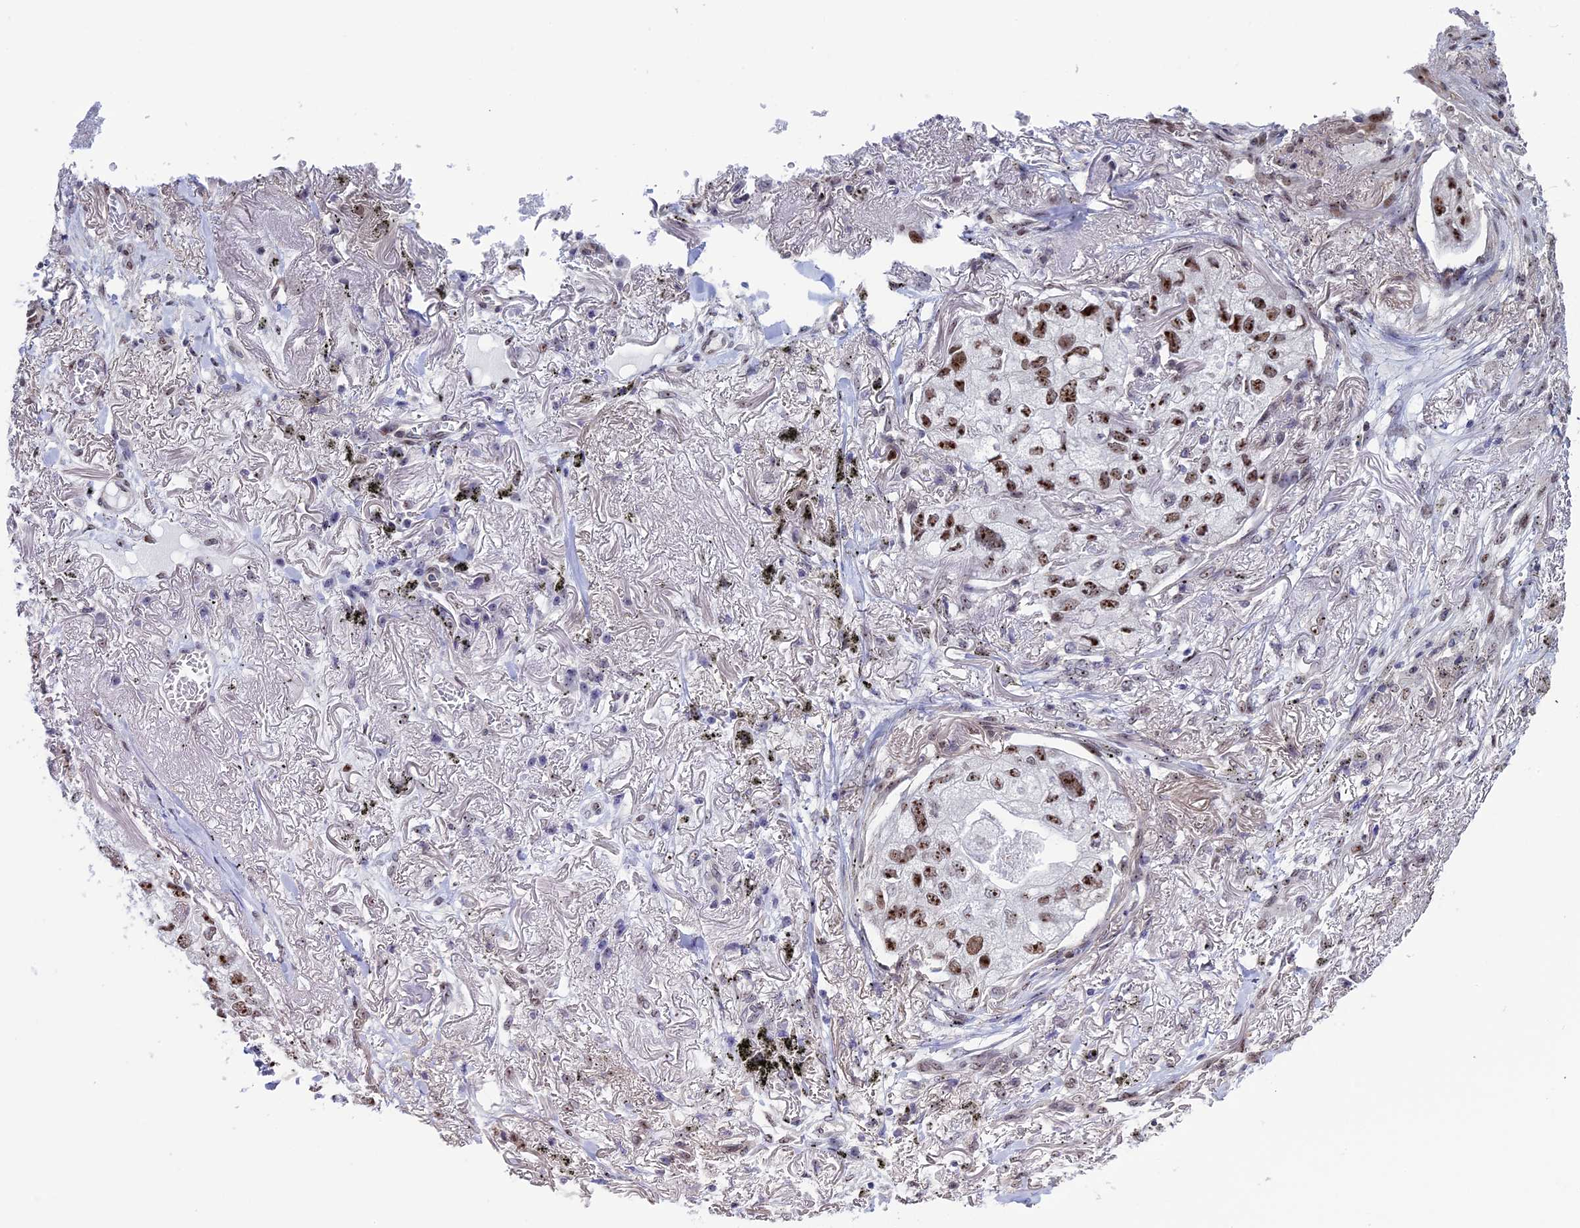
{"staining": {"intensity": "moderate", "quantity": ">75%", "location": "nuclear"}, "tissue": "lung cancer", "cell_type": "Tumor cells", "image_type": "cancer", "snomed": [{"axis": "morphology", "description": "Adenocarcinoma, NOS"}, {"axis": "topography", "description": "Lung"}], "caption": "A brown stain shows moderate nuclear expression of a protein in lung cancer (adenocarcinoma) tumor cells.", "gene": "CCDC86", "patient": {"sex": "male", "age": 65}}